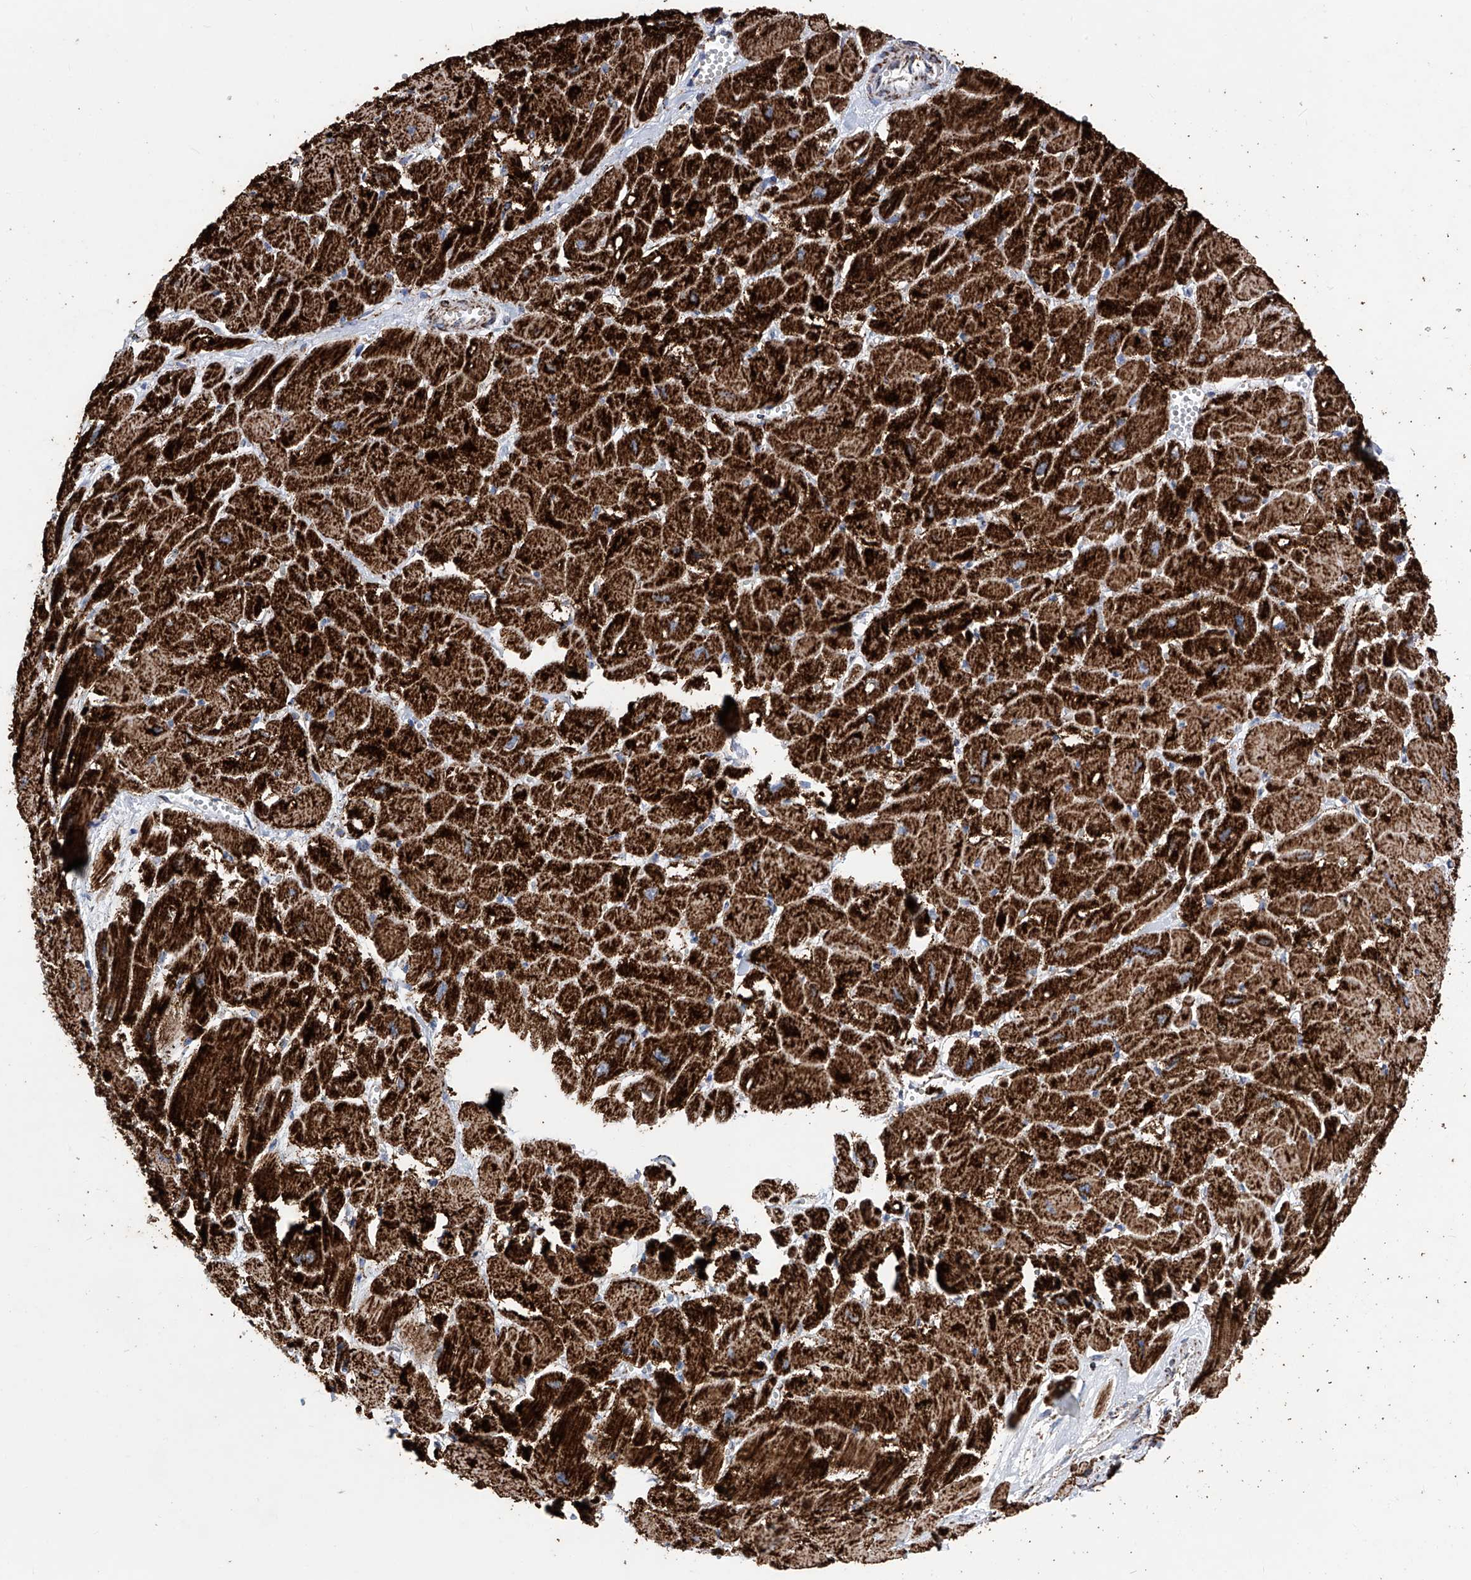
{"staining": {"intensity": "strong", "quantity": ">75%", "location": "cytoplasmic/membranous"}, "tissue": "heart muscle", "cell_type": "Cardiomyocytes", "image_type": "normal", "snomed": [{"axis": "morphology", "description": "Normal tissue, NOS"}, {"axis": "topography", "description": "Heart"}], "caption": "Immunohistochemical staining of normal human heart muscle displays strong cytoplasmic/membranous protein positivity in about >75% of cardiomyocytes.", "gene": "ATP5PF", "patient": {"sex": "male", "age": 54}}